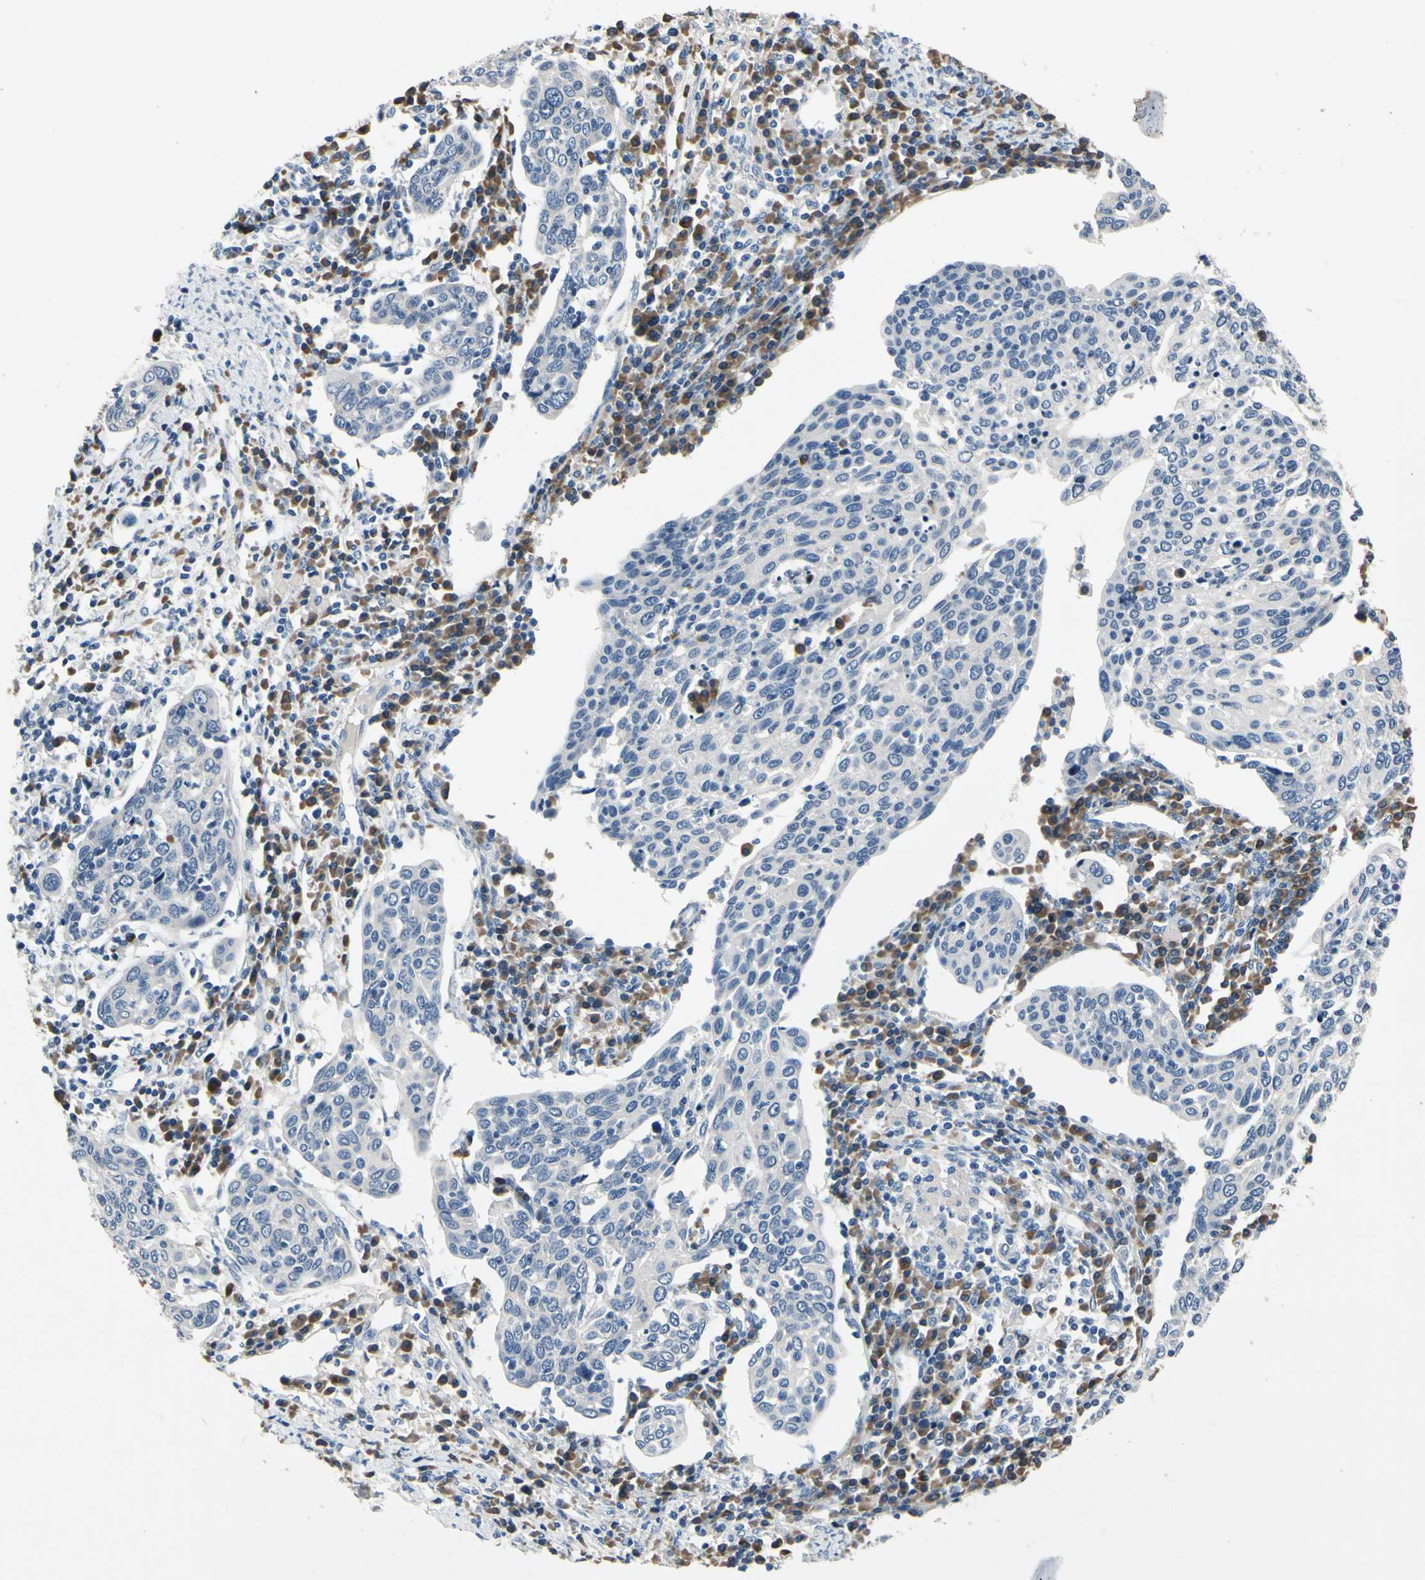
{"staining": {"intensity": "negative", "quantity": "none", "location": "none"}, "tissue": "cervical cancer", "cell_type": "Tumor cells", "image_type": "cancer", "snomed": [{"axis": "morphology", "description": "Squamous cell carcinoma, NOS"}, {"axis": "topography", "description": "Cervix"}], "caption": "Cervical cancer (squamous cell carcinoma) was stained to show a protein in brown. There is no significant staining in tumor cells. (Brightfield microscopy of DAB immunohistochemistry (IHC) at high magnification).", "gene": "SELENOK", "patient": {"sex": "female", "age": 40}}